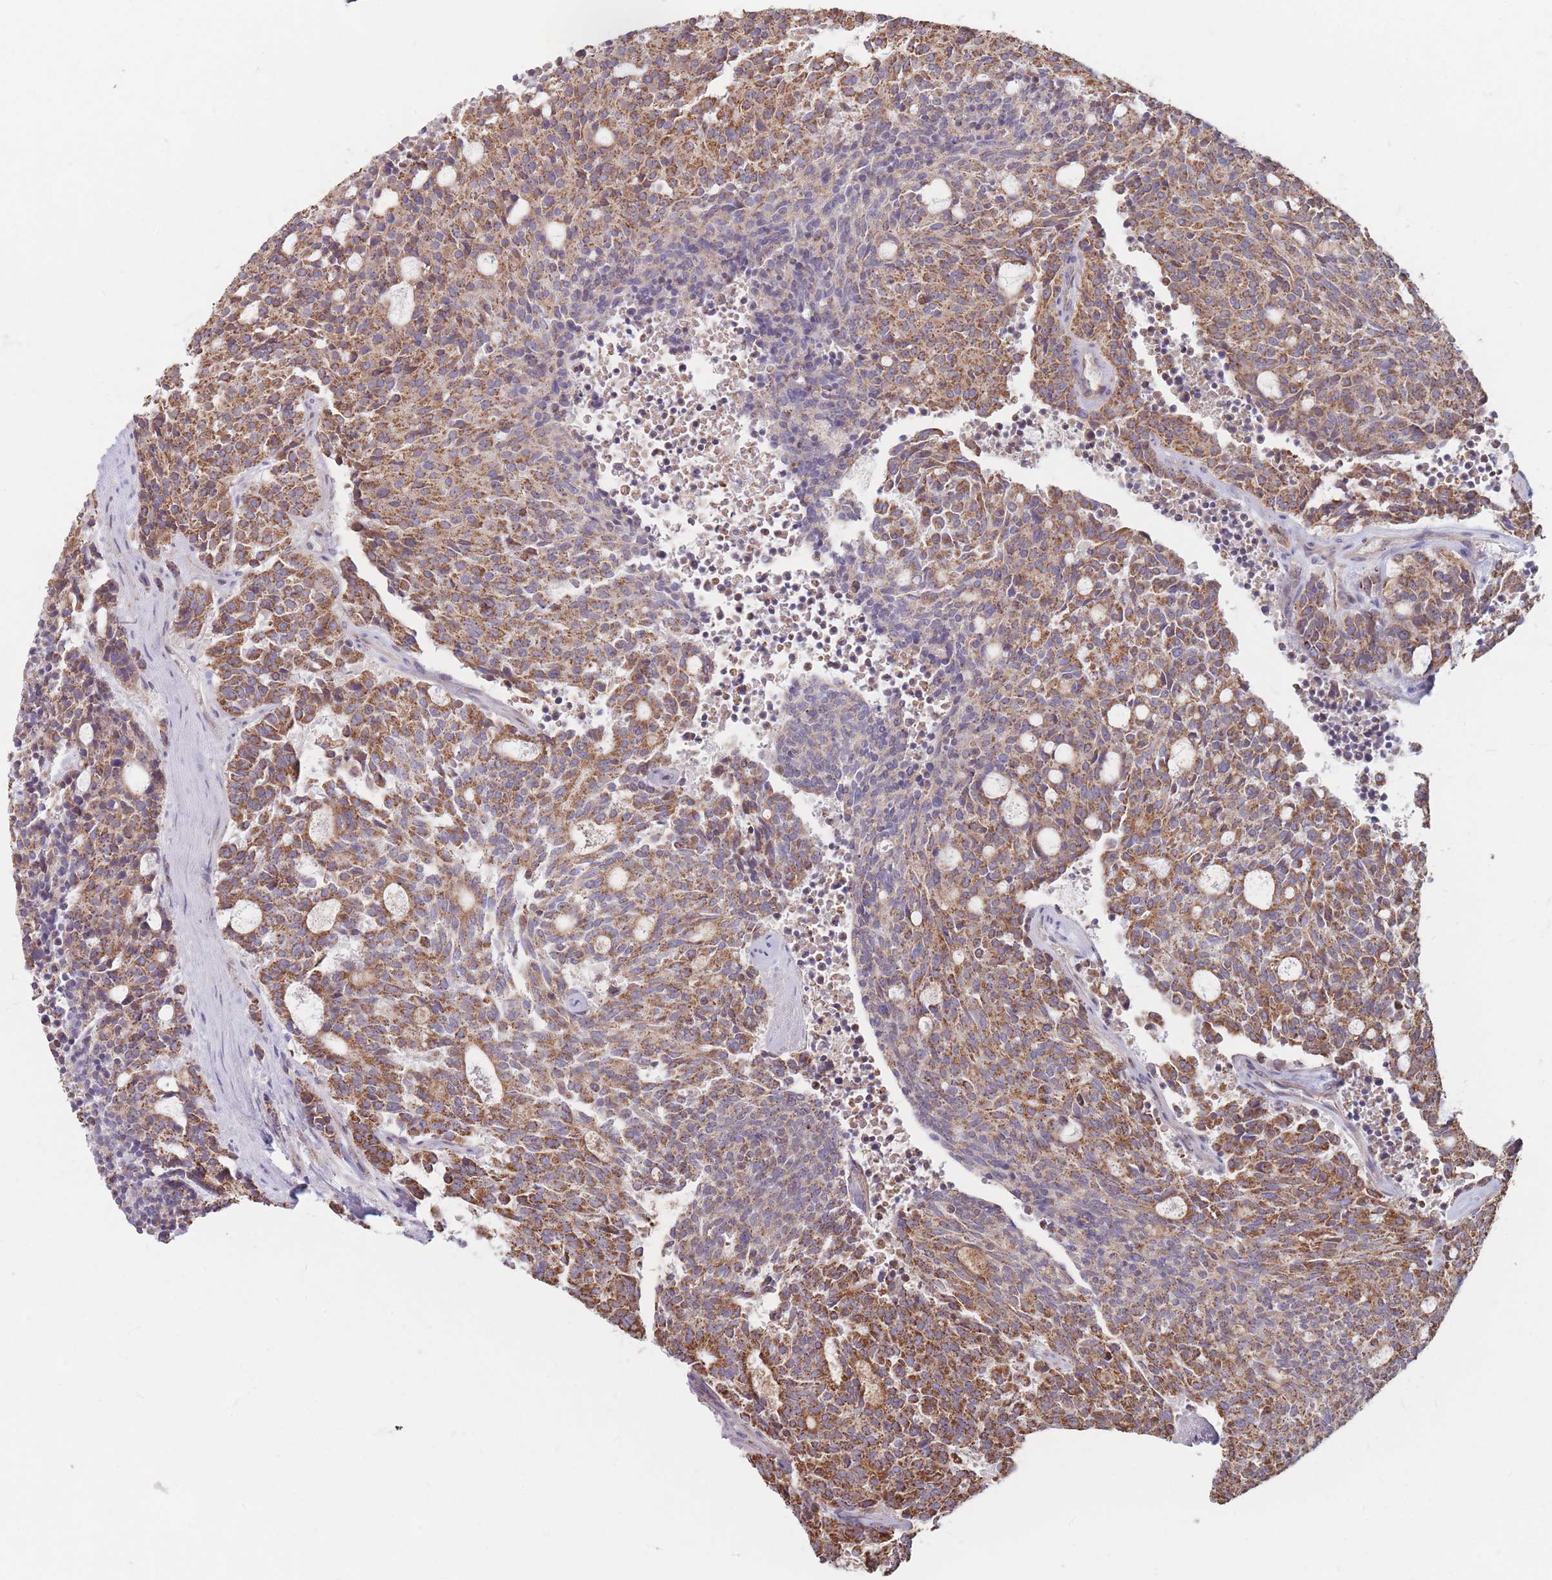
{"staining": {"intensity": "moderate", "quantity": ">75%", "location": "cytoplasmic/membranous"}, "tissue": "carcinoid", "cell_type": "Tumor cells", "image_type": "cancer", "snomed": [{"axis": "morphology", "description": "Carcinoid, malignant, NOS"}, {"axis": "topography", "description": "Pancreas"}], "caption": "IHC (DAB) staining of human carcinoid displays moderate cytoplasmic/membranous protein positivity in about >75% of tumor cells.", "gene": "KIF16B", "patient": {"sex": "female", "age": 54}}